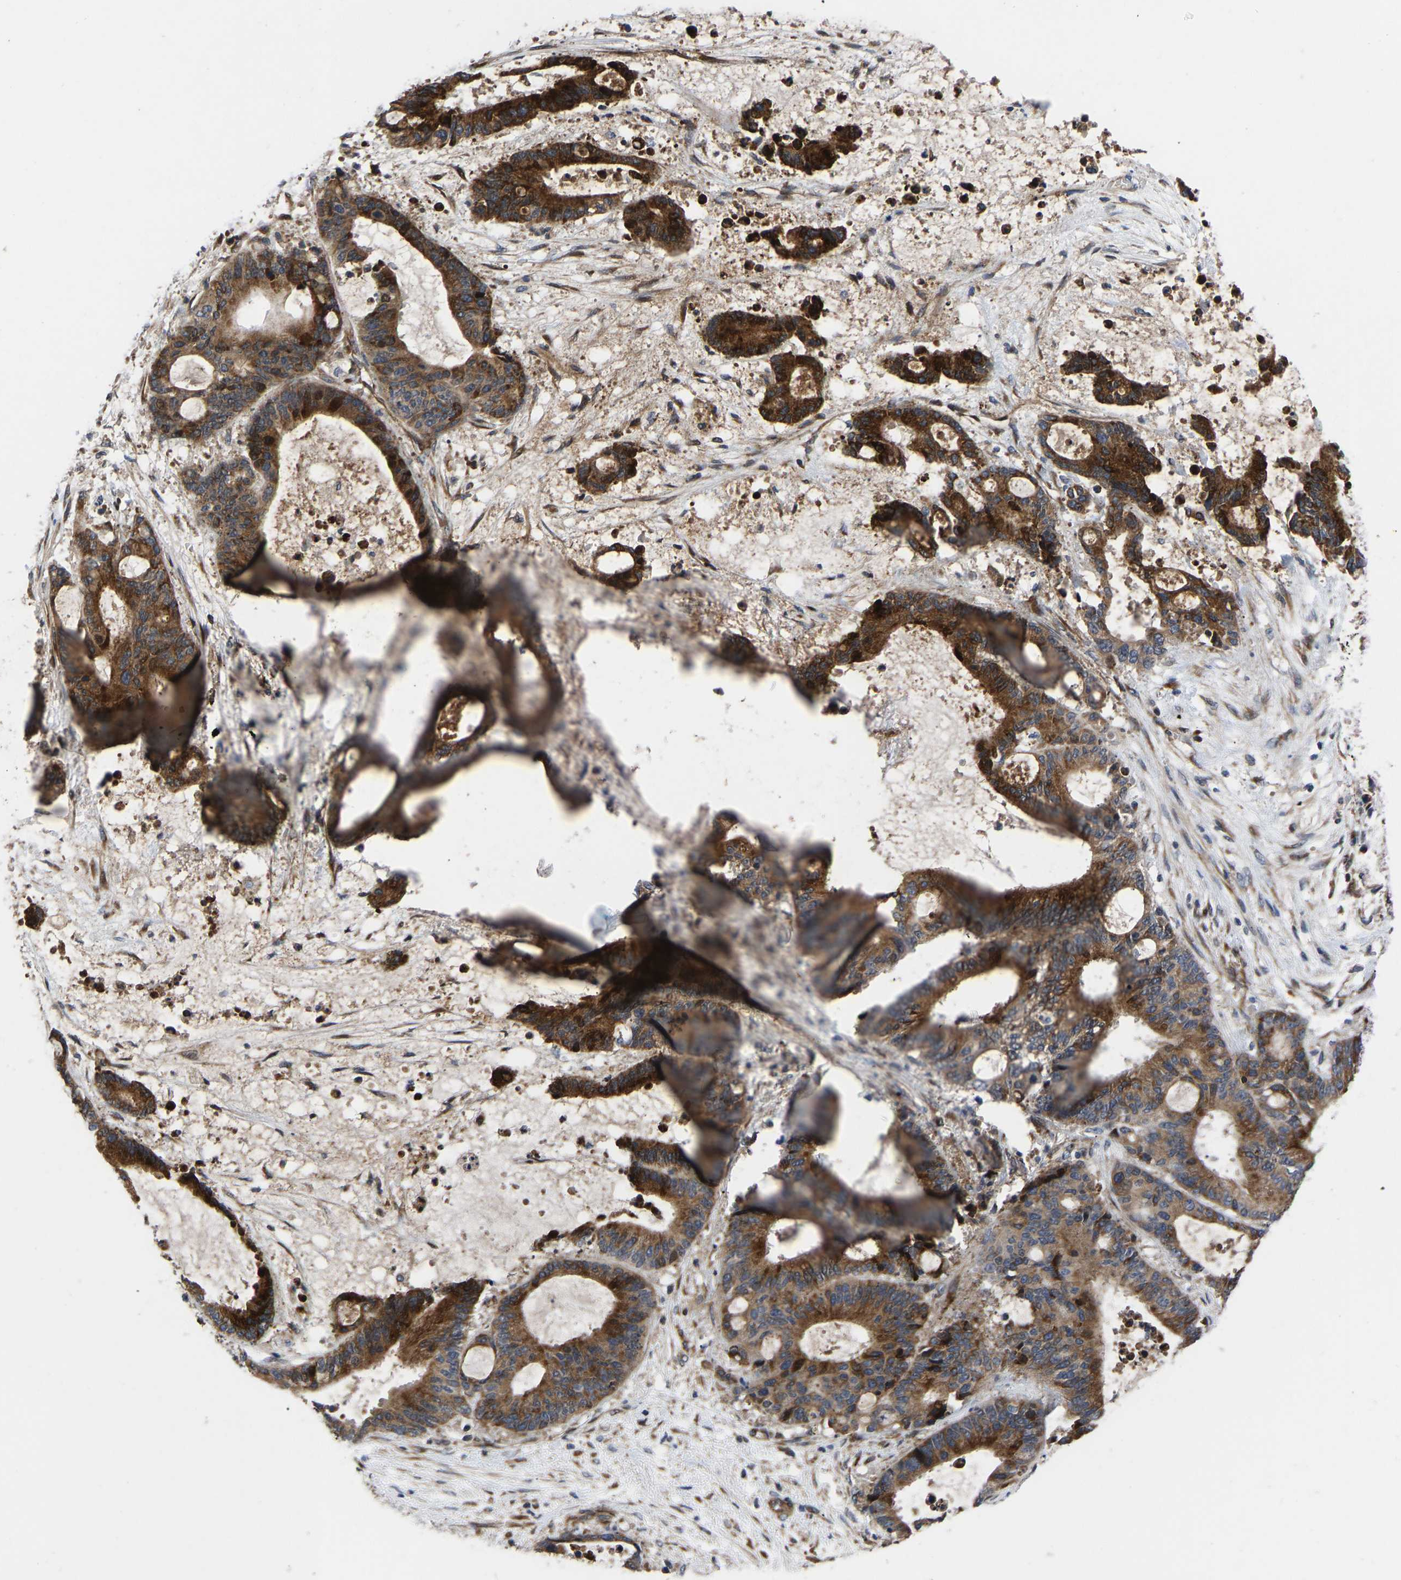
{"staining": {"intensity": "strong", "quantity": ">75%", "location": "cytoplasmic/membranous"}, "tissue": "liver cancer", "cell_type": "Tumor cells", "image_type": "cancer", "snomed": [{"axis": "morphology", "description": "Normal tissue, NOS"}, {"axis": "morphology", "description": "Cholangiocarcinoma"}, {"axis": "topography", "description": "Liver"}, {"axis": "topography", "description": "Peripheral nerve tissue"}], "caption": "Protein analysis of liver cancer (cholangiocarcinoma) tissue shows strong cytoplasmic/membranous staining in about >75% of tumor cells.", "gene": "TMEM38B", "patient": {"sex": "female", "age": 73}}